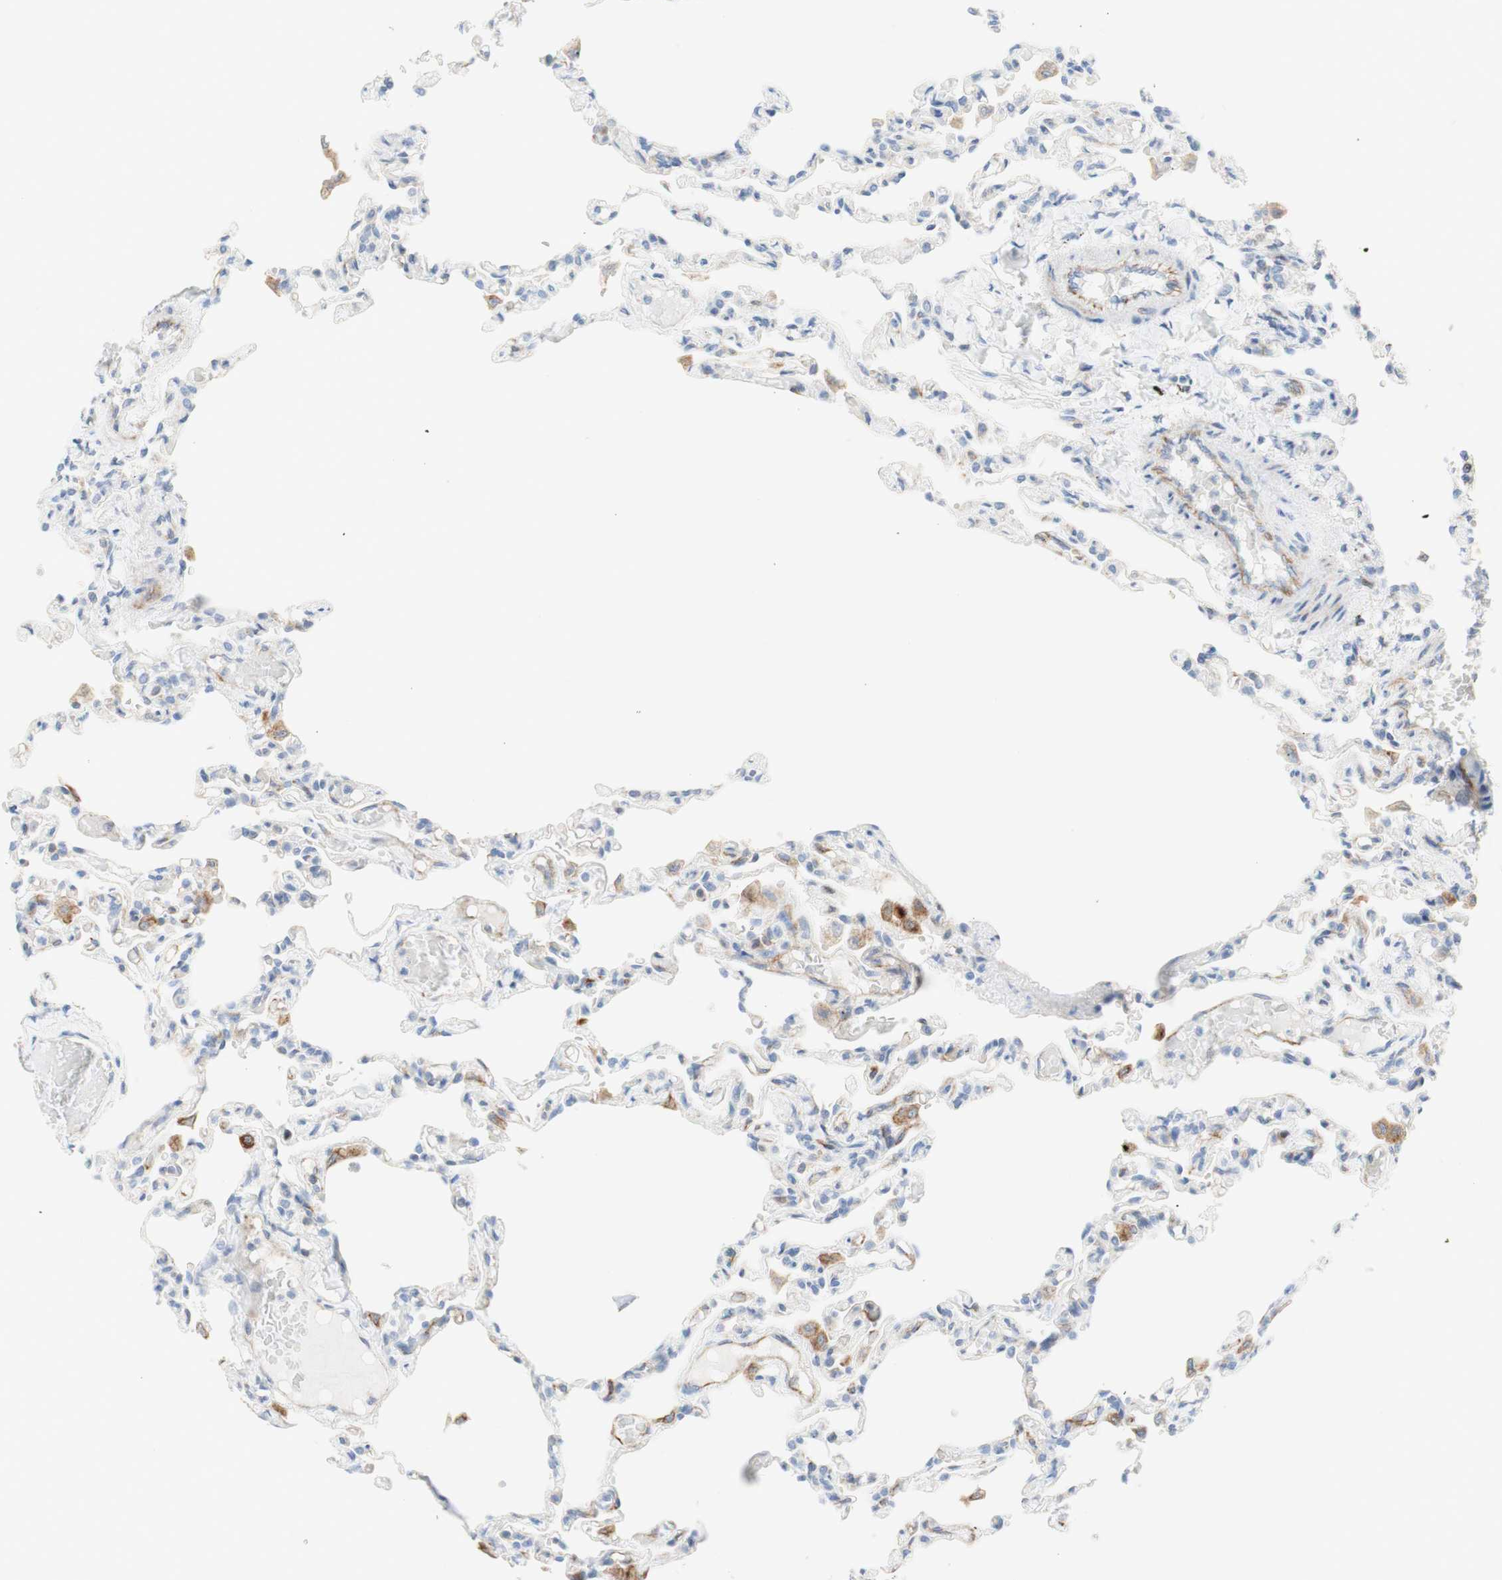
{"staining": {"intensity": "negative", "quantity": "none", "location": "none"}, "tissue": "lung", "cell_type": "Alveolar cells", "image_type": "normal", "snomed": [{"axis": "morphology", "description": "Normal tissue, NOS"}, {"axis": "topography", "description": "Lung"}], "caption": "DAB immunohistochemical staining of normal human lung exhibits no significant expression in alveolar cells.", "gene": "POU2AF1", "patient": {"sex": "male", "age": 21}}